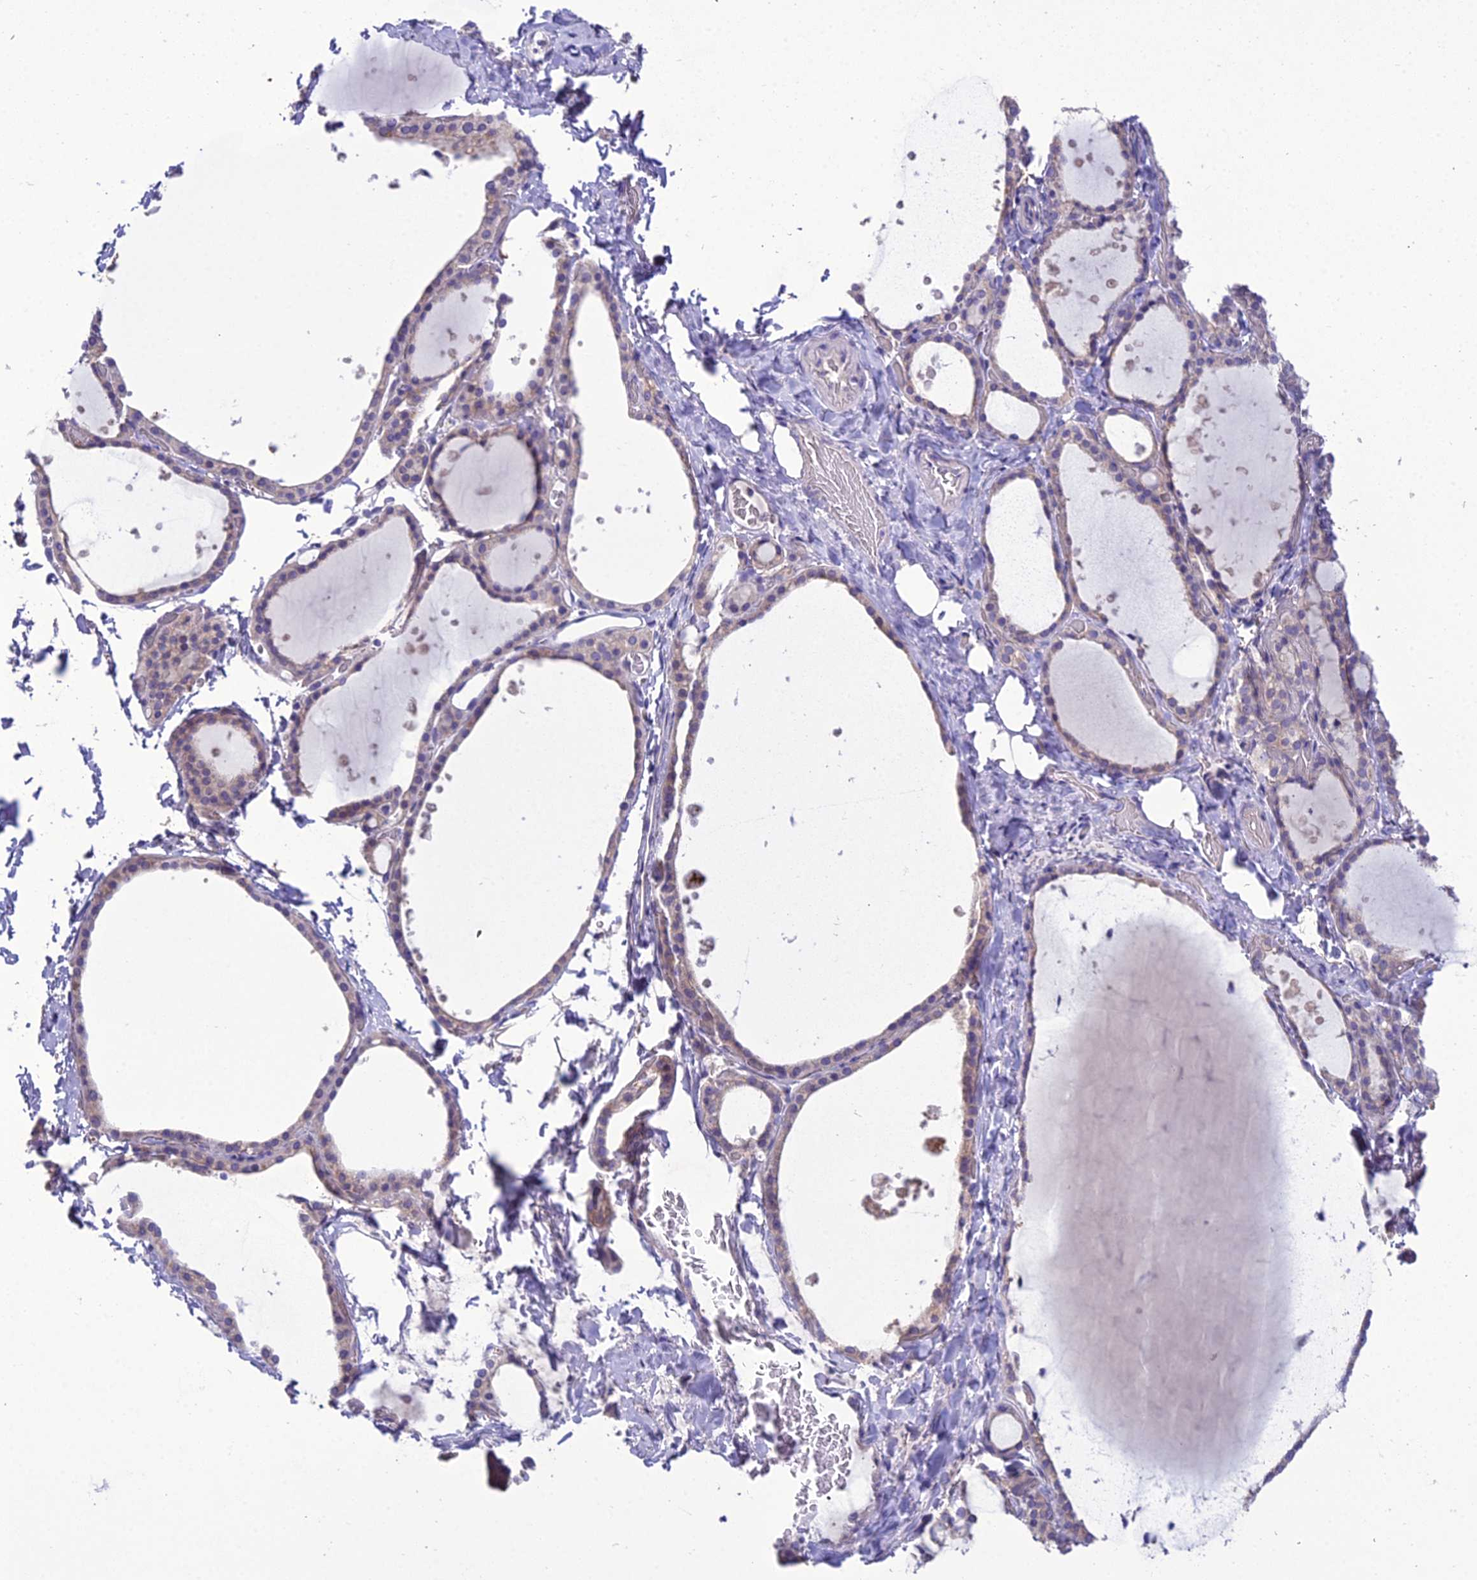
{"staining": {"intensity": "weak", "quantity": "<25%", "location": "cytoplasmic/membranous"}, "tissue": "thyroid gland", "cell_type": "Glandular cells", "image_type": "normal", "snomed": [{"axis": "morphology", "description": "Normal tissue, NOS"}, {"axis": "topography", "description": "Thyroid gland"}], "caption": "Immunohistochemical staining of benign human thyroid gland displays no significant expression in glandular cells. (Immunohistochemistry (ihc), brightfield microscopy, high magnification).", "gene": "SCRT1", "patient": {"sex": "female", "age": 44}}